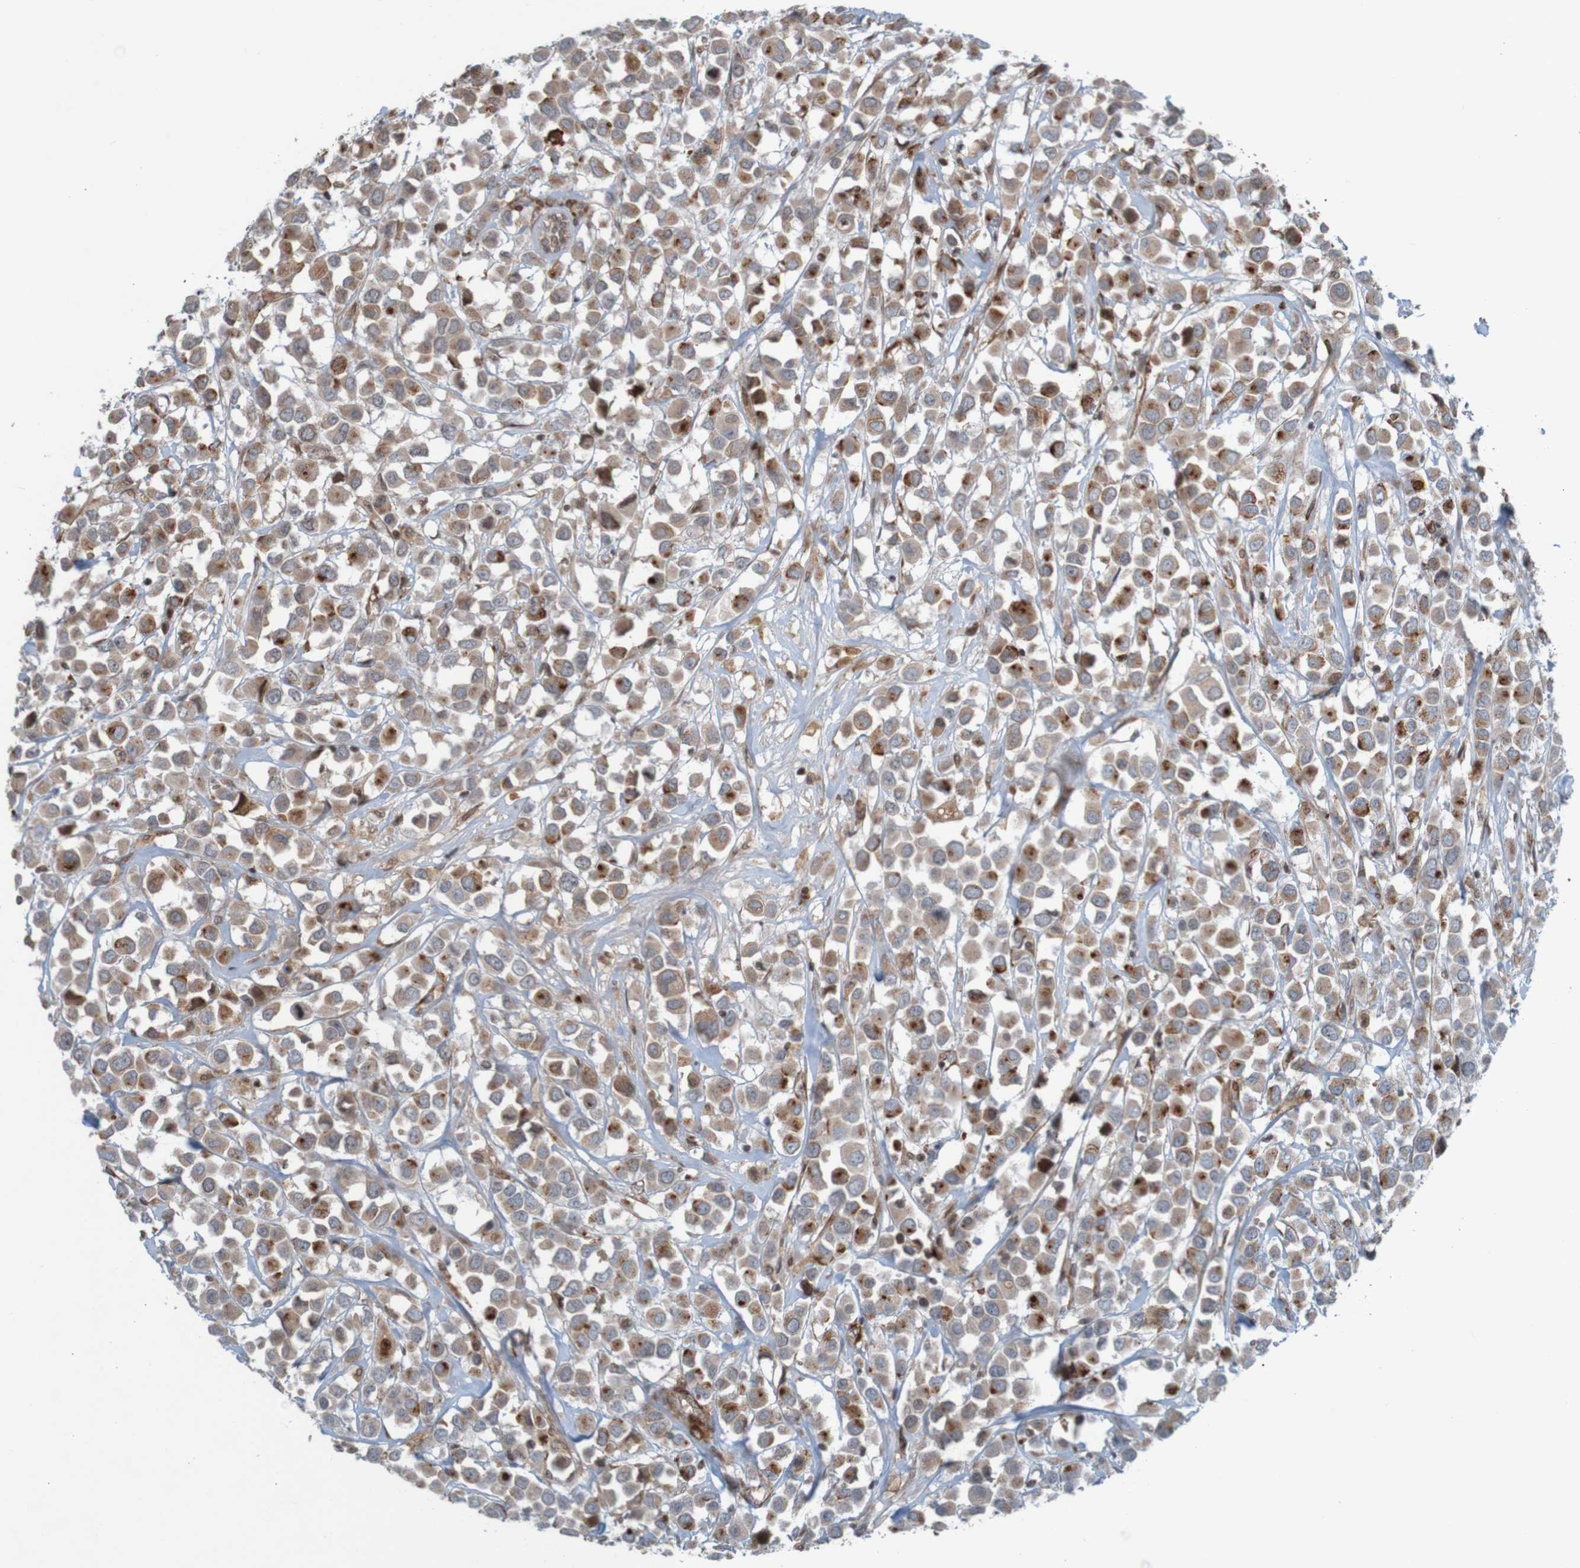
{"staining": {"intensity": "strong", "quantity": "25%-75%", "location": "cytoplasmic/membranous"}, "tissue": "breast cancer", "cell_type": "Tumor cells", "image_type": "cancer", "snomed": [{"axis": "morphology", "description": "Duct carcinoma"}, {"axis": "topography", "description": "Breast"}], "caption": "An image of breast cancer stained for a protein exhibits strong cytoplasmic/membranous brown staining in tumor cells.", "gene": "GUCY1A1", "patient": {"sex": "female", "age": 61}}